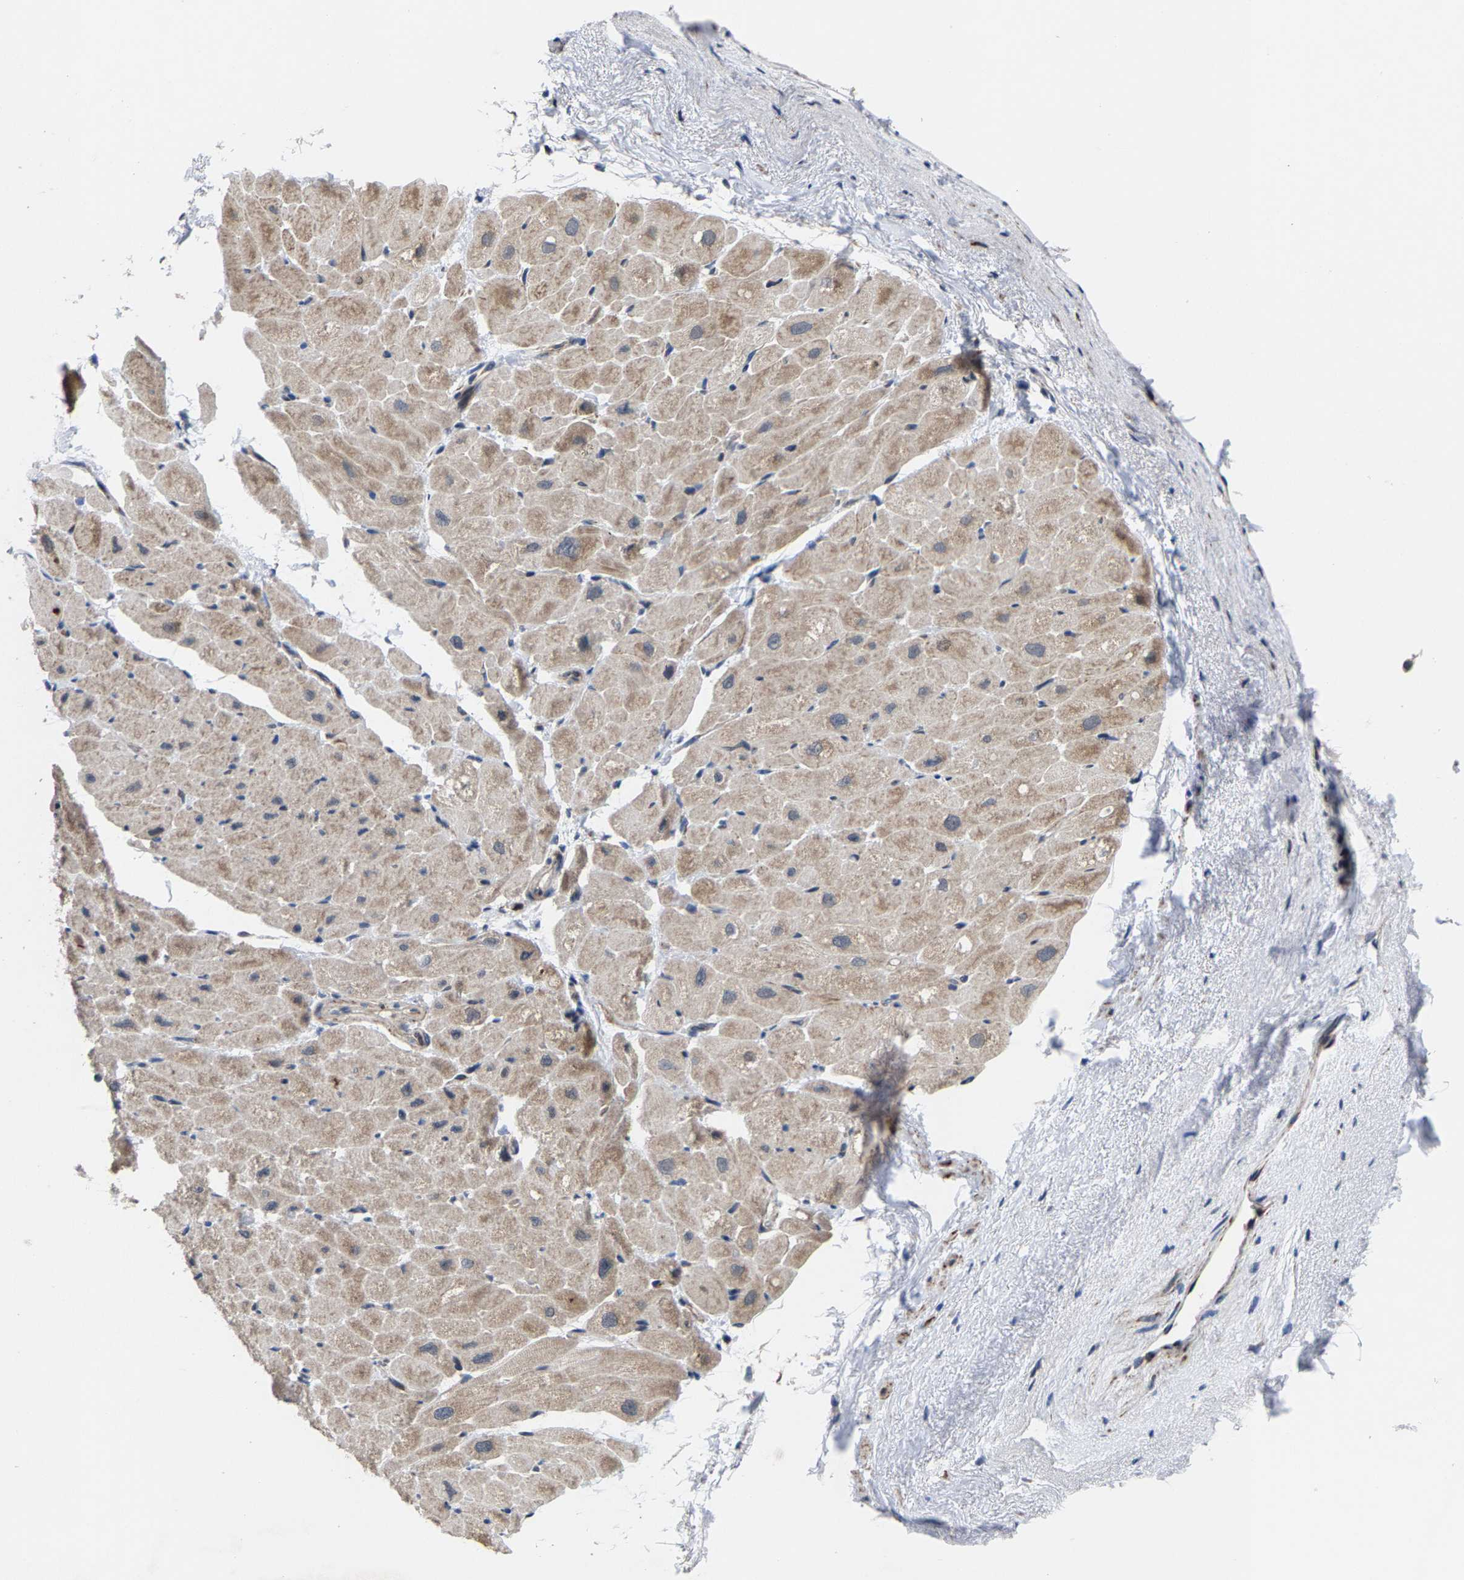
{"staining": {"intensity": "weak", "quantity": "25%-75%", "location": "cytoplasmic/membranous"}, "tissue": "heart muscle", "cell_type": "Cardiomyocytes", "image_type": "normal", "snomed": [{"axis": "morphology", "description": "Normal tissue, NOS"}, {"axis": "topography", "description": "Heart"}], "caption": "A brown stain highlights weak cytoplasmic/membranous expression of a protein in cardiomyocytes of benign heart muscle. The staining was performed using DAB (3,3'-diaminobenzidine) to visualize the protein expression in brown, while the nuclei were stained in blue with hematoxylin (Magnification: 20x).", "gene": "TDRKH", "patient": {"sex": "male", "age": 49}}